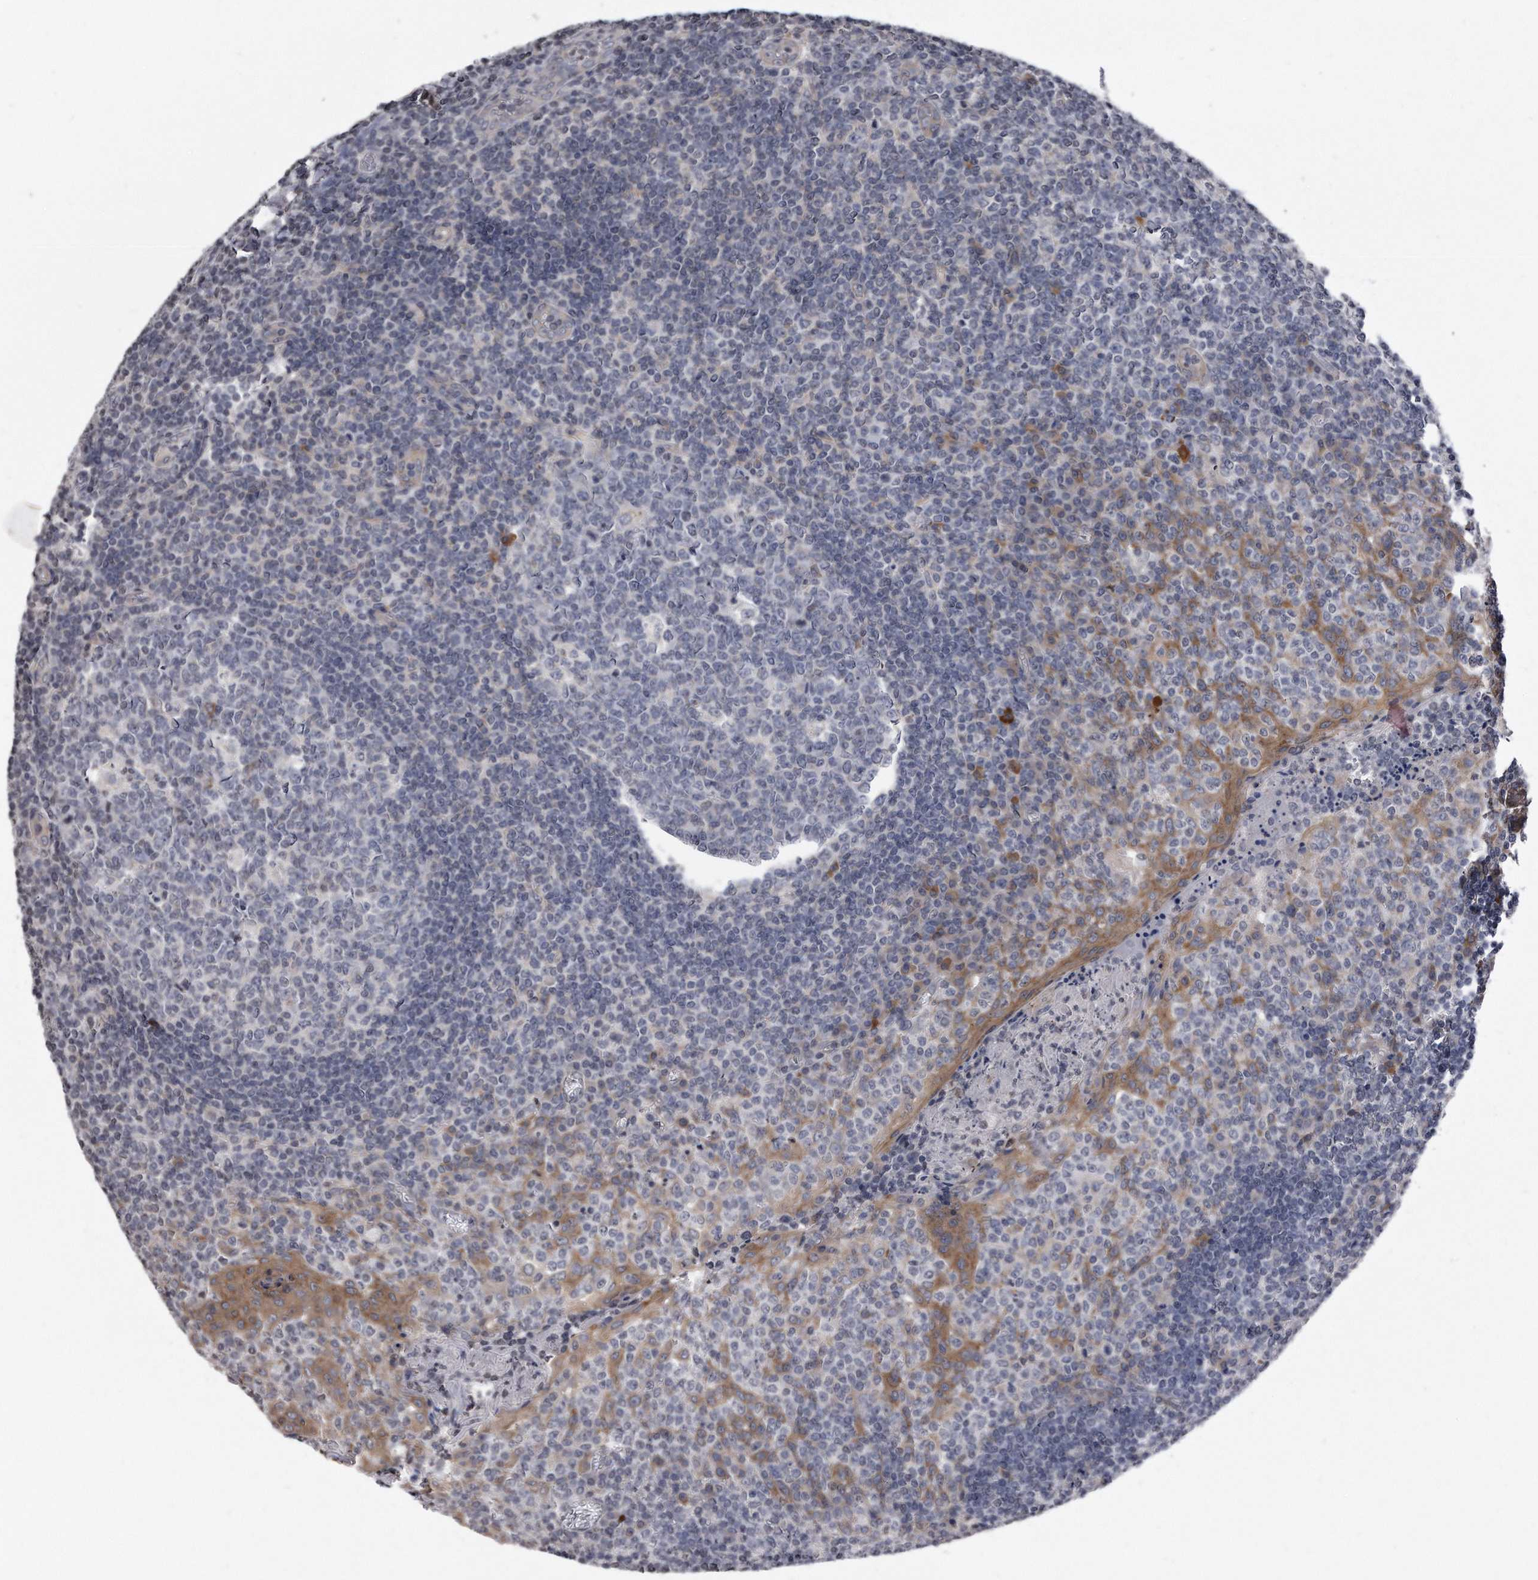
{"staining": {"intensity": "negative", "quantity": "none", "location": "none"}, "tissue": "tonsil", "cell_type": "Germinal center cells", "image_type": "normal", "snomed": [{"axis": "morphology", "description": "Normal tissue, NOS"}, {"axis": "topography", "description": "Tonsil"}], "caption": "Human tonsil stained for a protein using immunohistochemistry reveals no expression in germinal center cells.", "gene": "DAB1", "patient": {"sex": "female", "age": 19}}